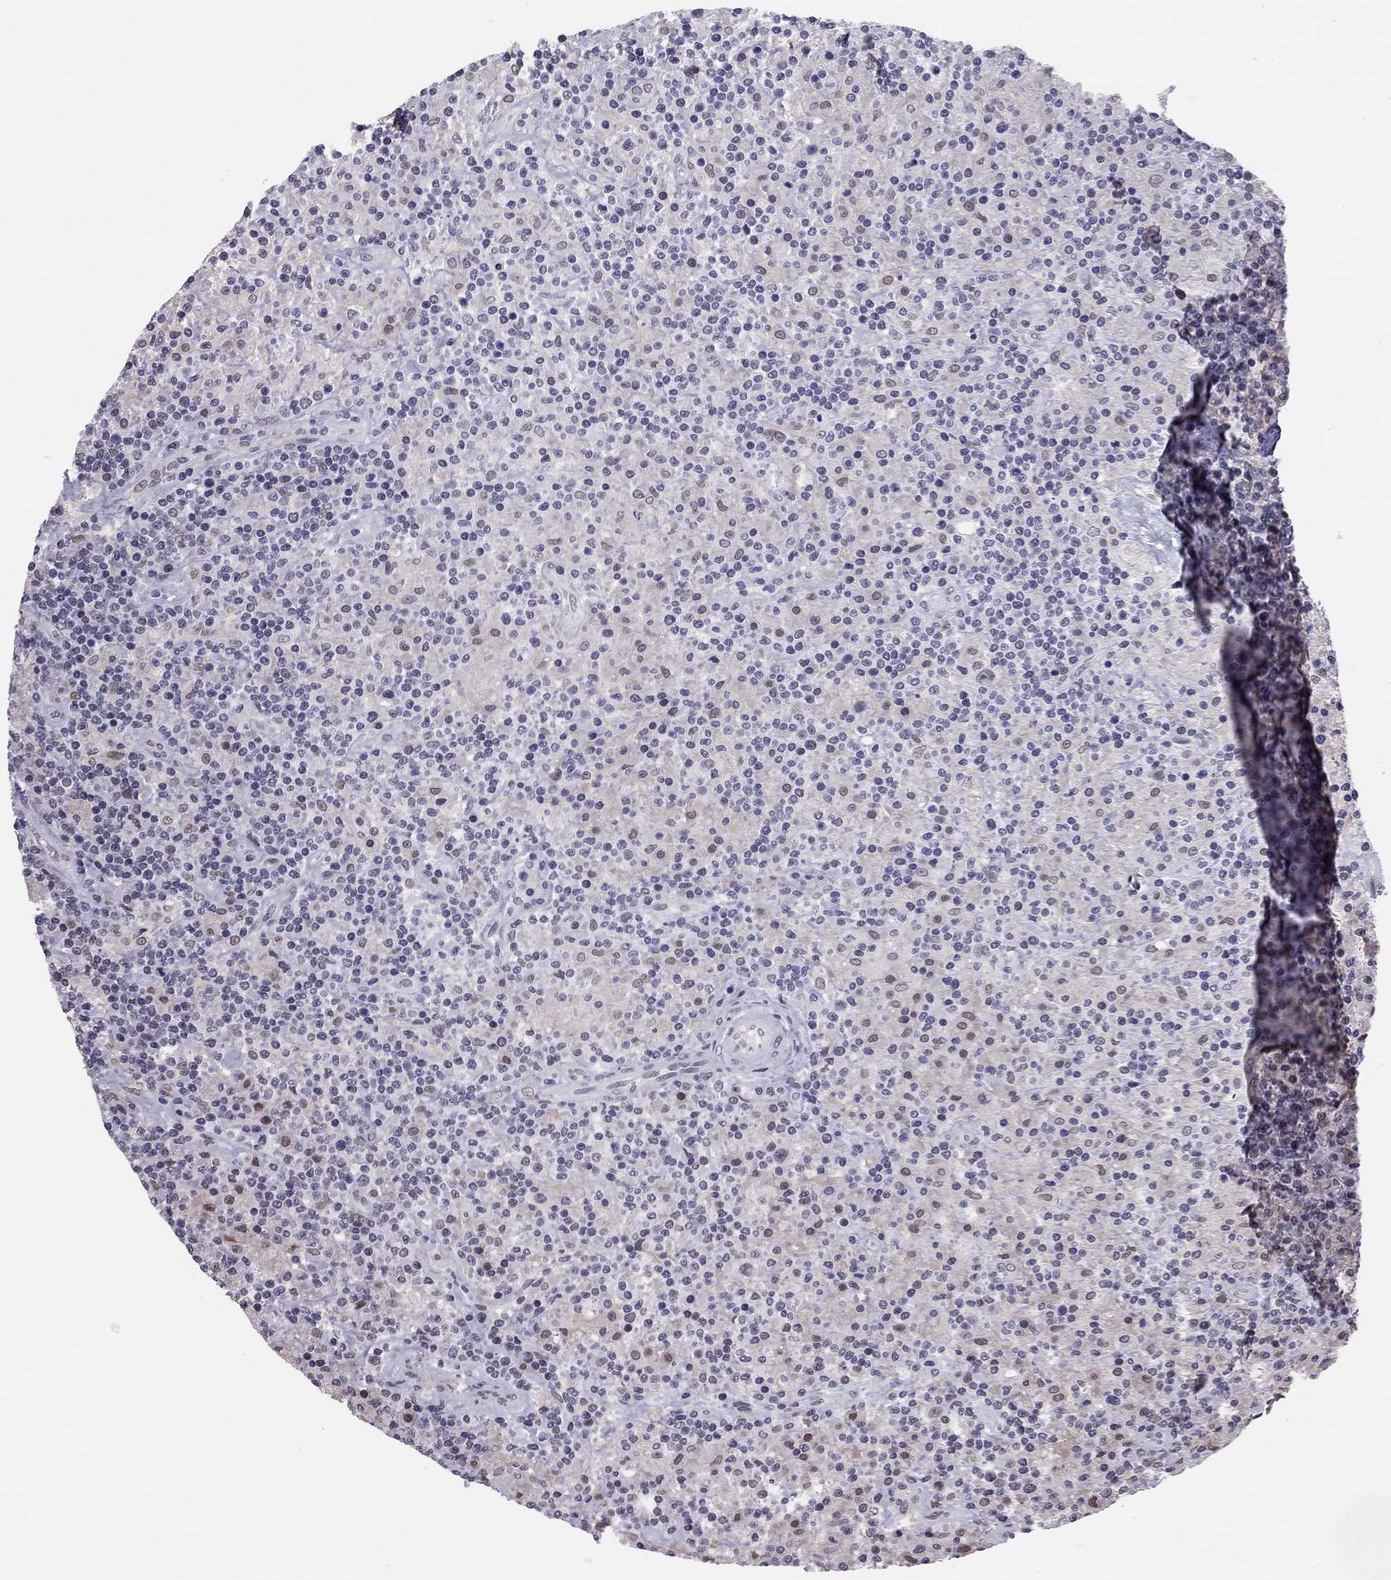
{"staining": {"intensity": "negative", "quantity": "none", "location": "none"}, "tissue": "lymphoma", "cell_type": "Tumor cells", "image_type": "cancer", "snomed": [{"axis": "morphology", "description": "Hodgkin's disease, NOS"}, {"axis": "topography", "description": "Lymph node"}], "caption": "Protein analysis of Hodgkin's disease displays no significant expression in tumor cells.", "gene": "DOT1L", "patient": {"sex": "male", "age": 70}}